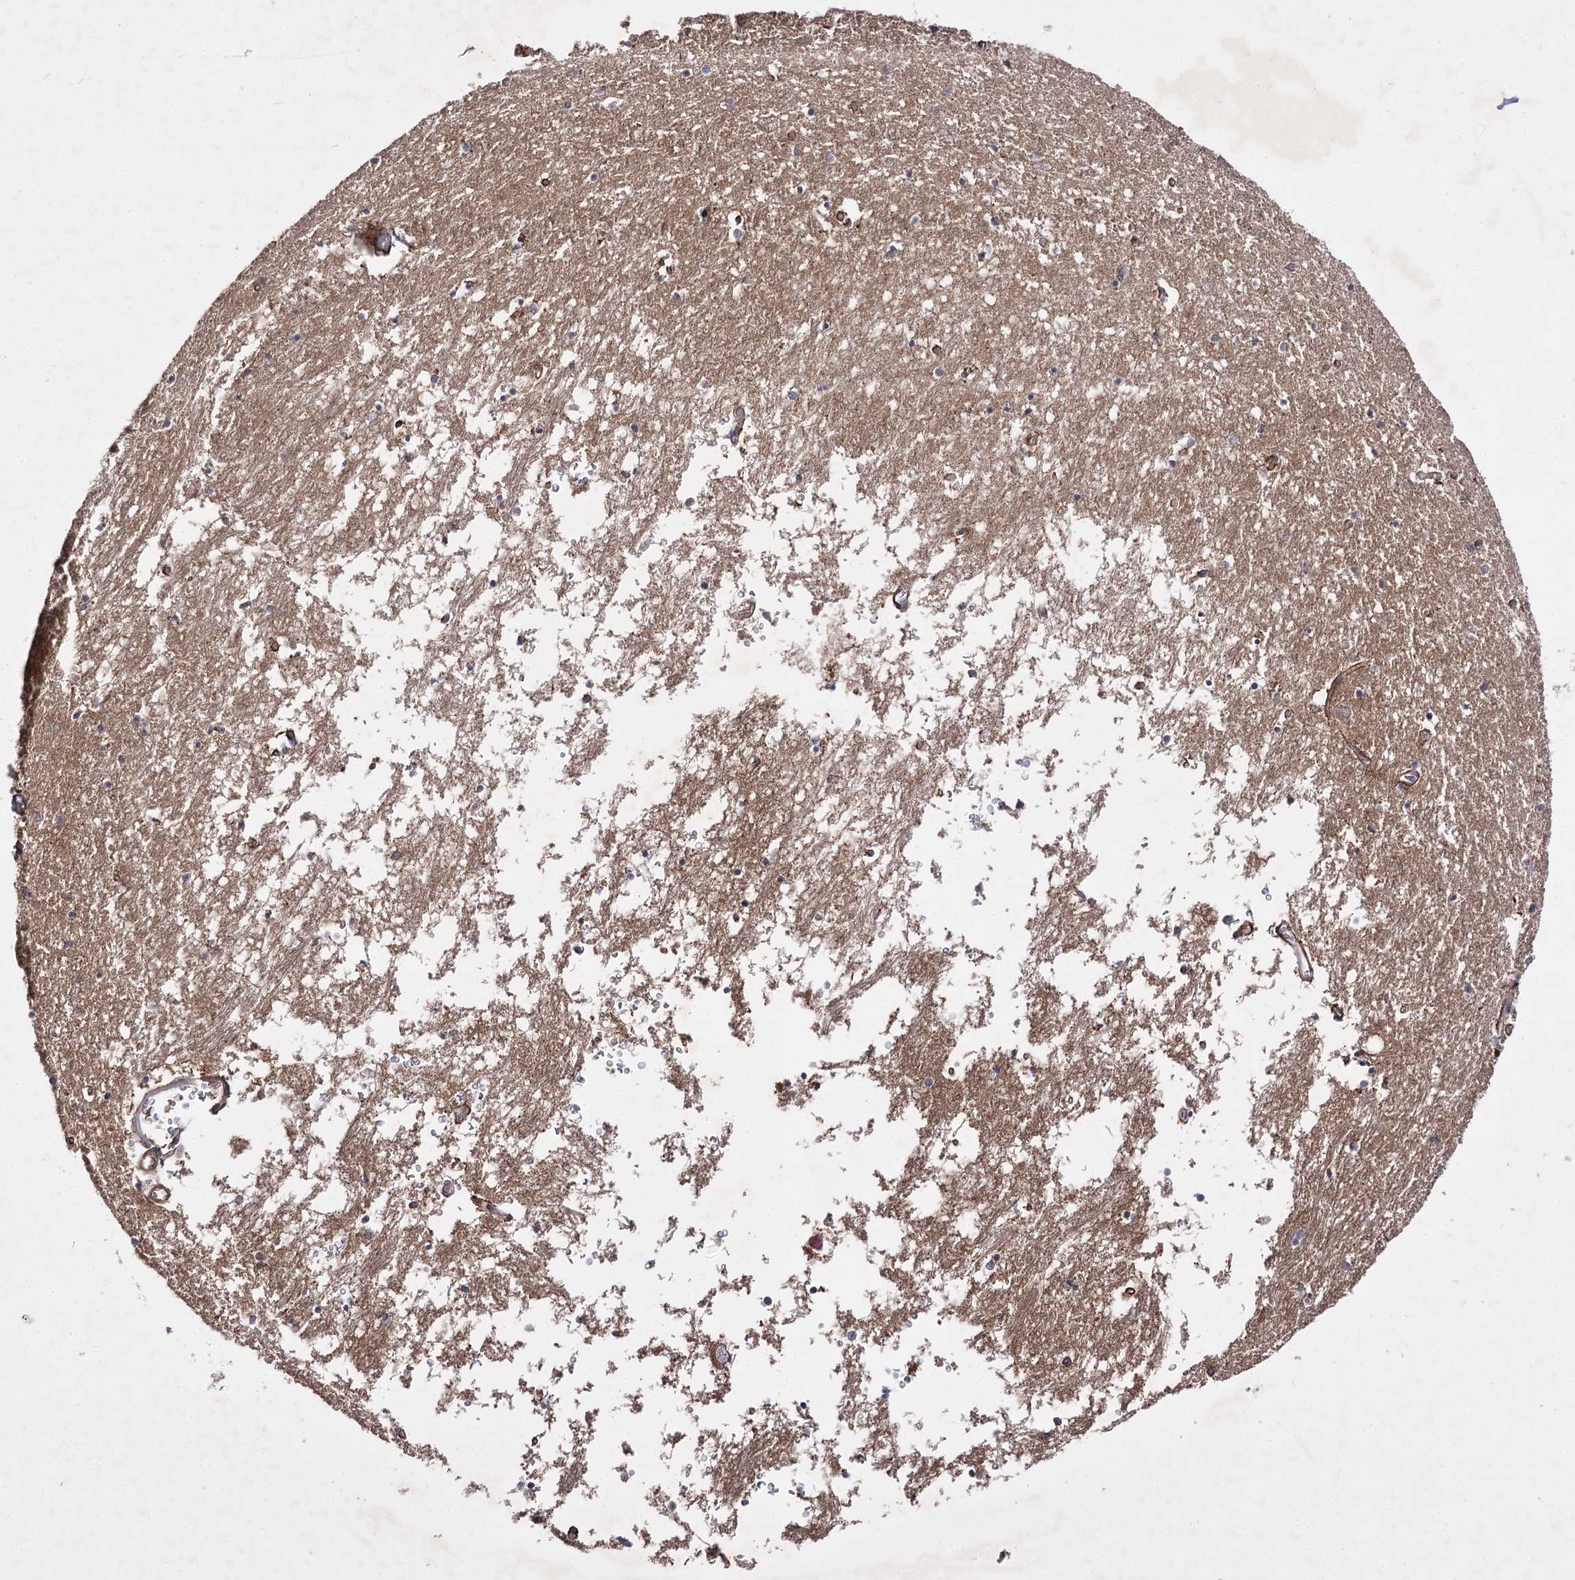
{"staining": {"intensity": "weak", "quantity": "<25%", "location": "cytoplasmic/membranous"}, "tissue": "hippocampus", "cell_type": "Glial cells", "image_type": "normal", "snomed": [{"axis": "morphology", "description": "Normal tissue, NOS"}, {"axis": "topography", "description": "Hippocampus"}], "caption": "Immunohistochemistry (IHC) micrograph of normal hippocampus: human hippocampus stained with DAB displays no significant protein positivity in glial cells.", "gene": "BCR", "patient": {"sex": "male", "age": 70}}